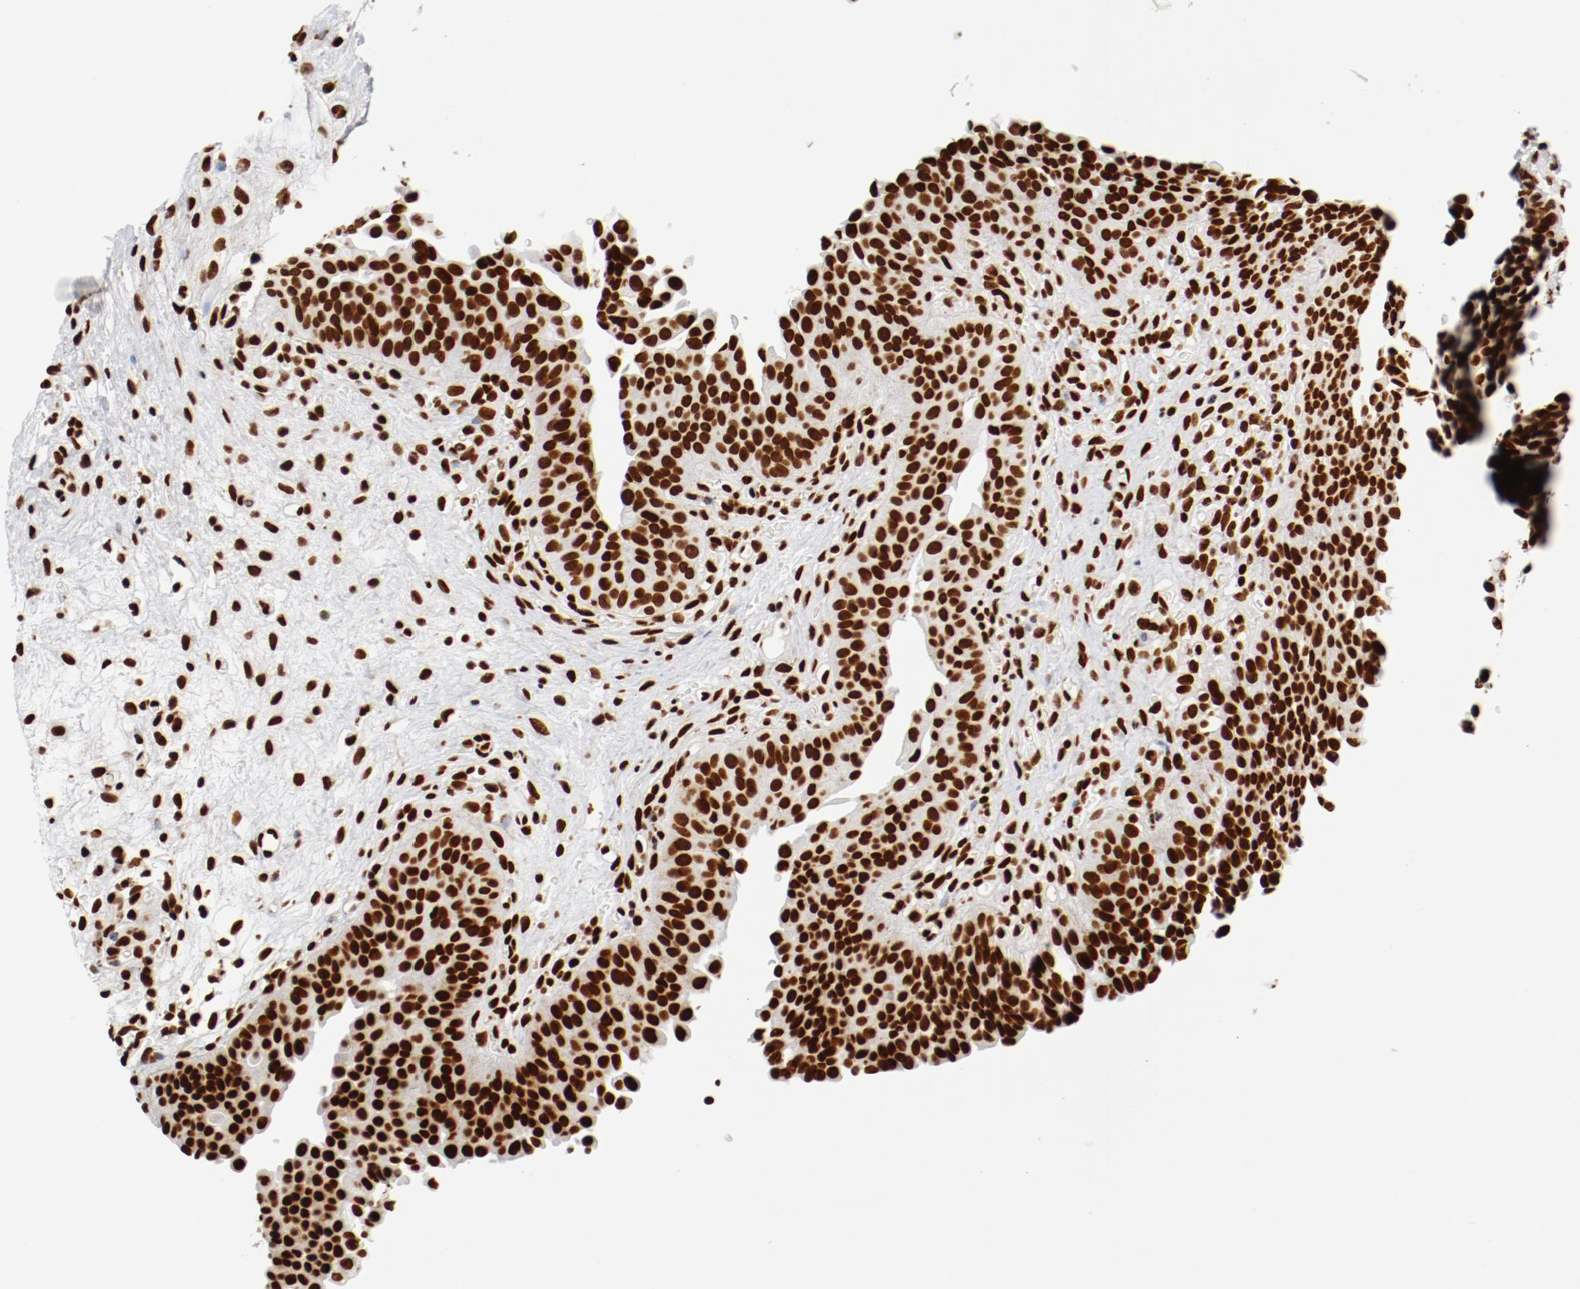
{"staining": {"intensity": "strong", "quantity": ">75%", "location": "nuclear"}, "tissue": "urinary bladder", "cell_type": "Urothelial cells", "image_type": "normal", "snomed": [{"axis": "morphology", "description": "Normal tissue, NOS"}, {"axis": "morphology", "description": "Dysplasia, NOS"}, {"axis": "topography", "description": "Urinary bladder"}], "caption": "Immunohistochemistry (IHC) staining of unremarkable urinary bladder, which reveals high levels of strong nuclear expression in approximately >75% of urothelial cells indicating strong nuclear protein positivity. The staining was performed using DAB (3,3'-diaminobenzidine) (brown) for protein detection and nuclei were counterstained in hematoxylin (blue).", "gene": "CTBP1", "patient": {"sex": "male", "age": 35}}